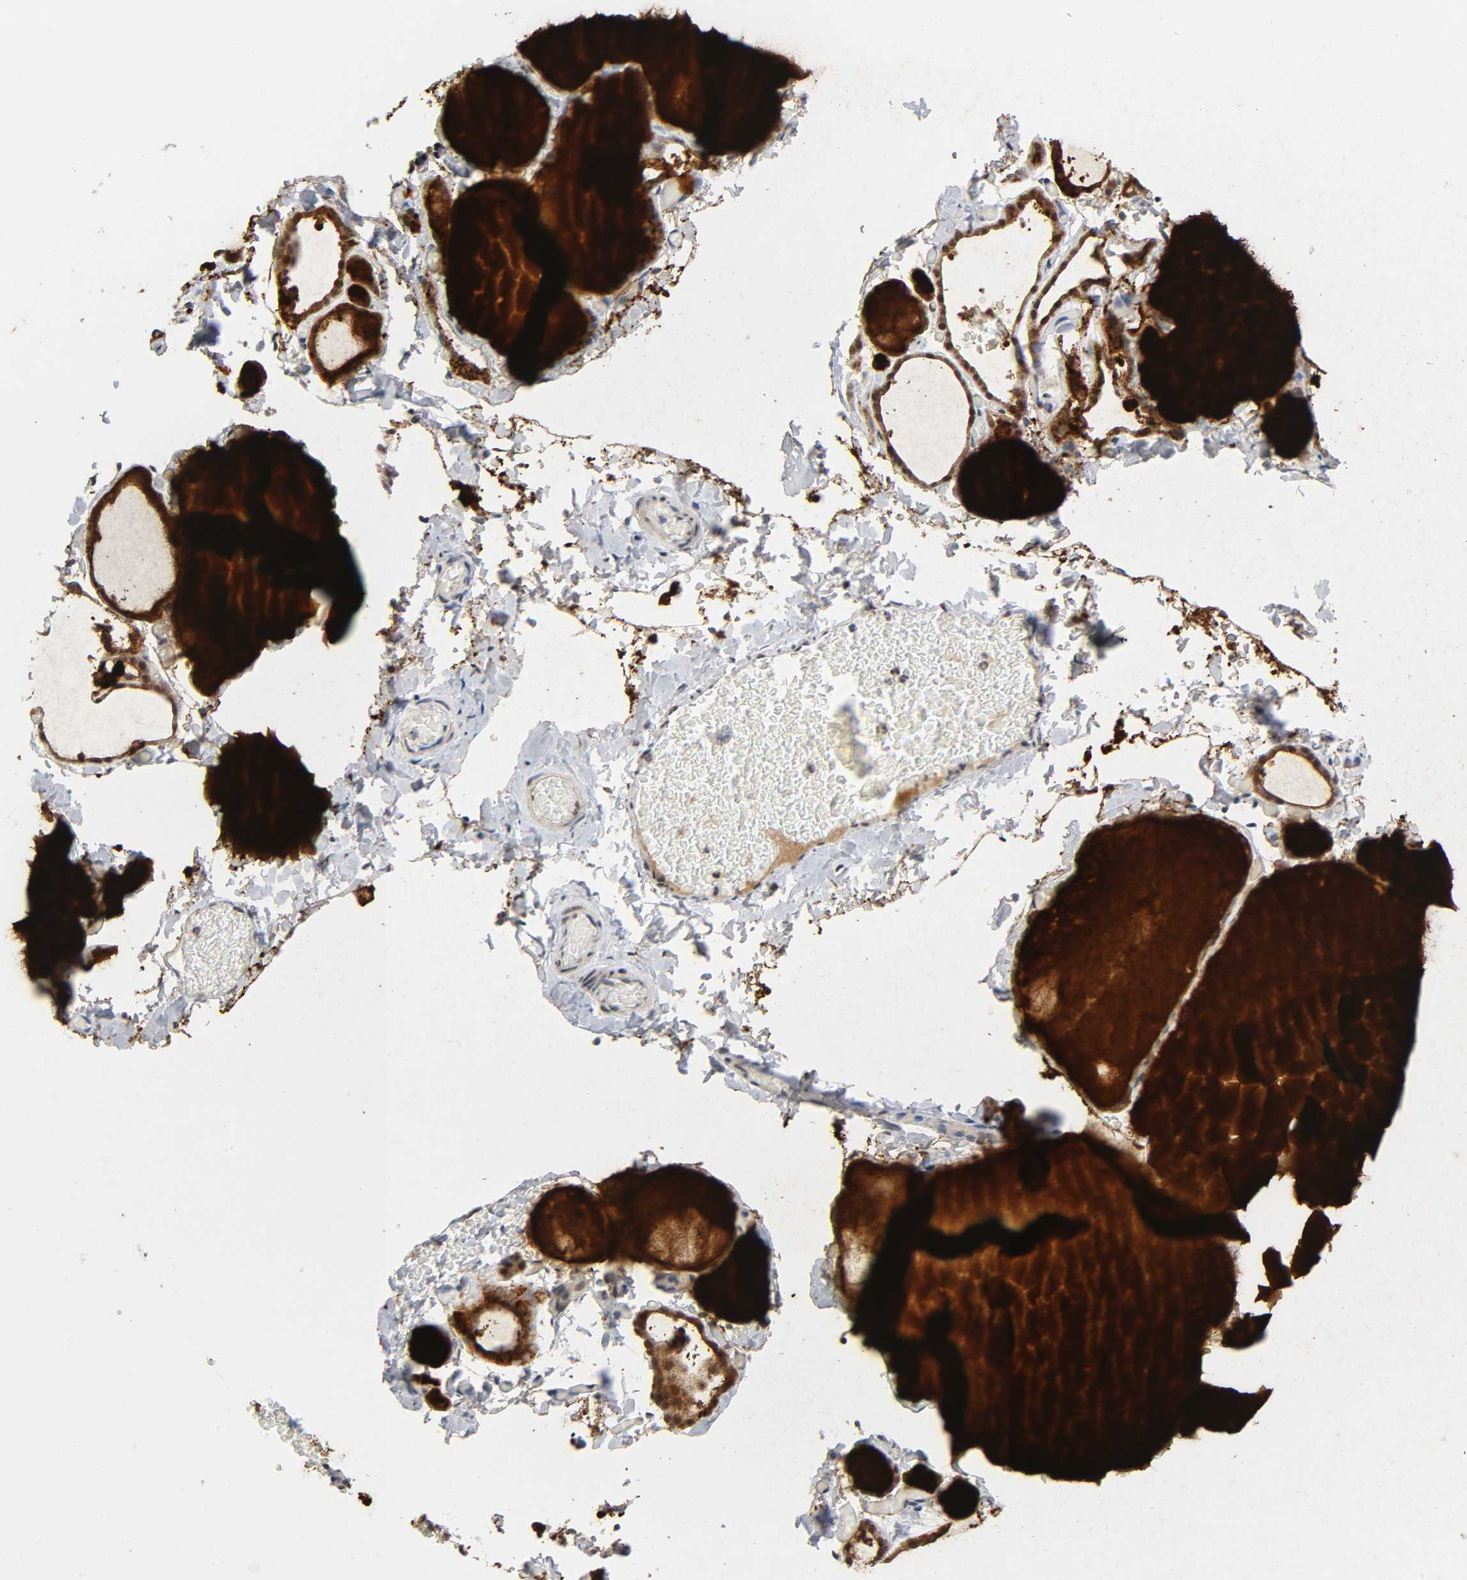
{"staining": {"intensity": "strong", "quantity": ">75%", "location": "nuclear"}, "tissue": "thyroid gland", "cell_type": "Glandular cells", "image_type": "normal", "snomed": [{"axis": "morphology", "description": "Normal tissue, NOS"}, {"axis": "topography", "description": "Thyroid gland"}], "caption": "Immunohistochemical staining of unremarkable thyroid gland displays high levels of strong nuclear positivity in approximately >75% of glandular cells. (Stains: DAB in brown, nuclei in blue, Microscopy: brightfield microscopy at high magnification).", "gene": "KAT2B", "patient": {"sex": "female", "age": 22}}